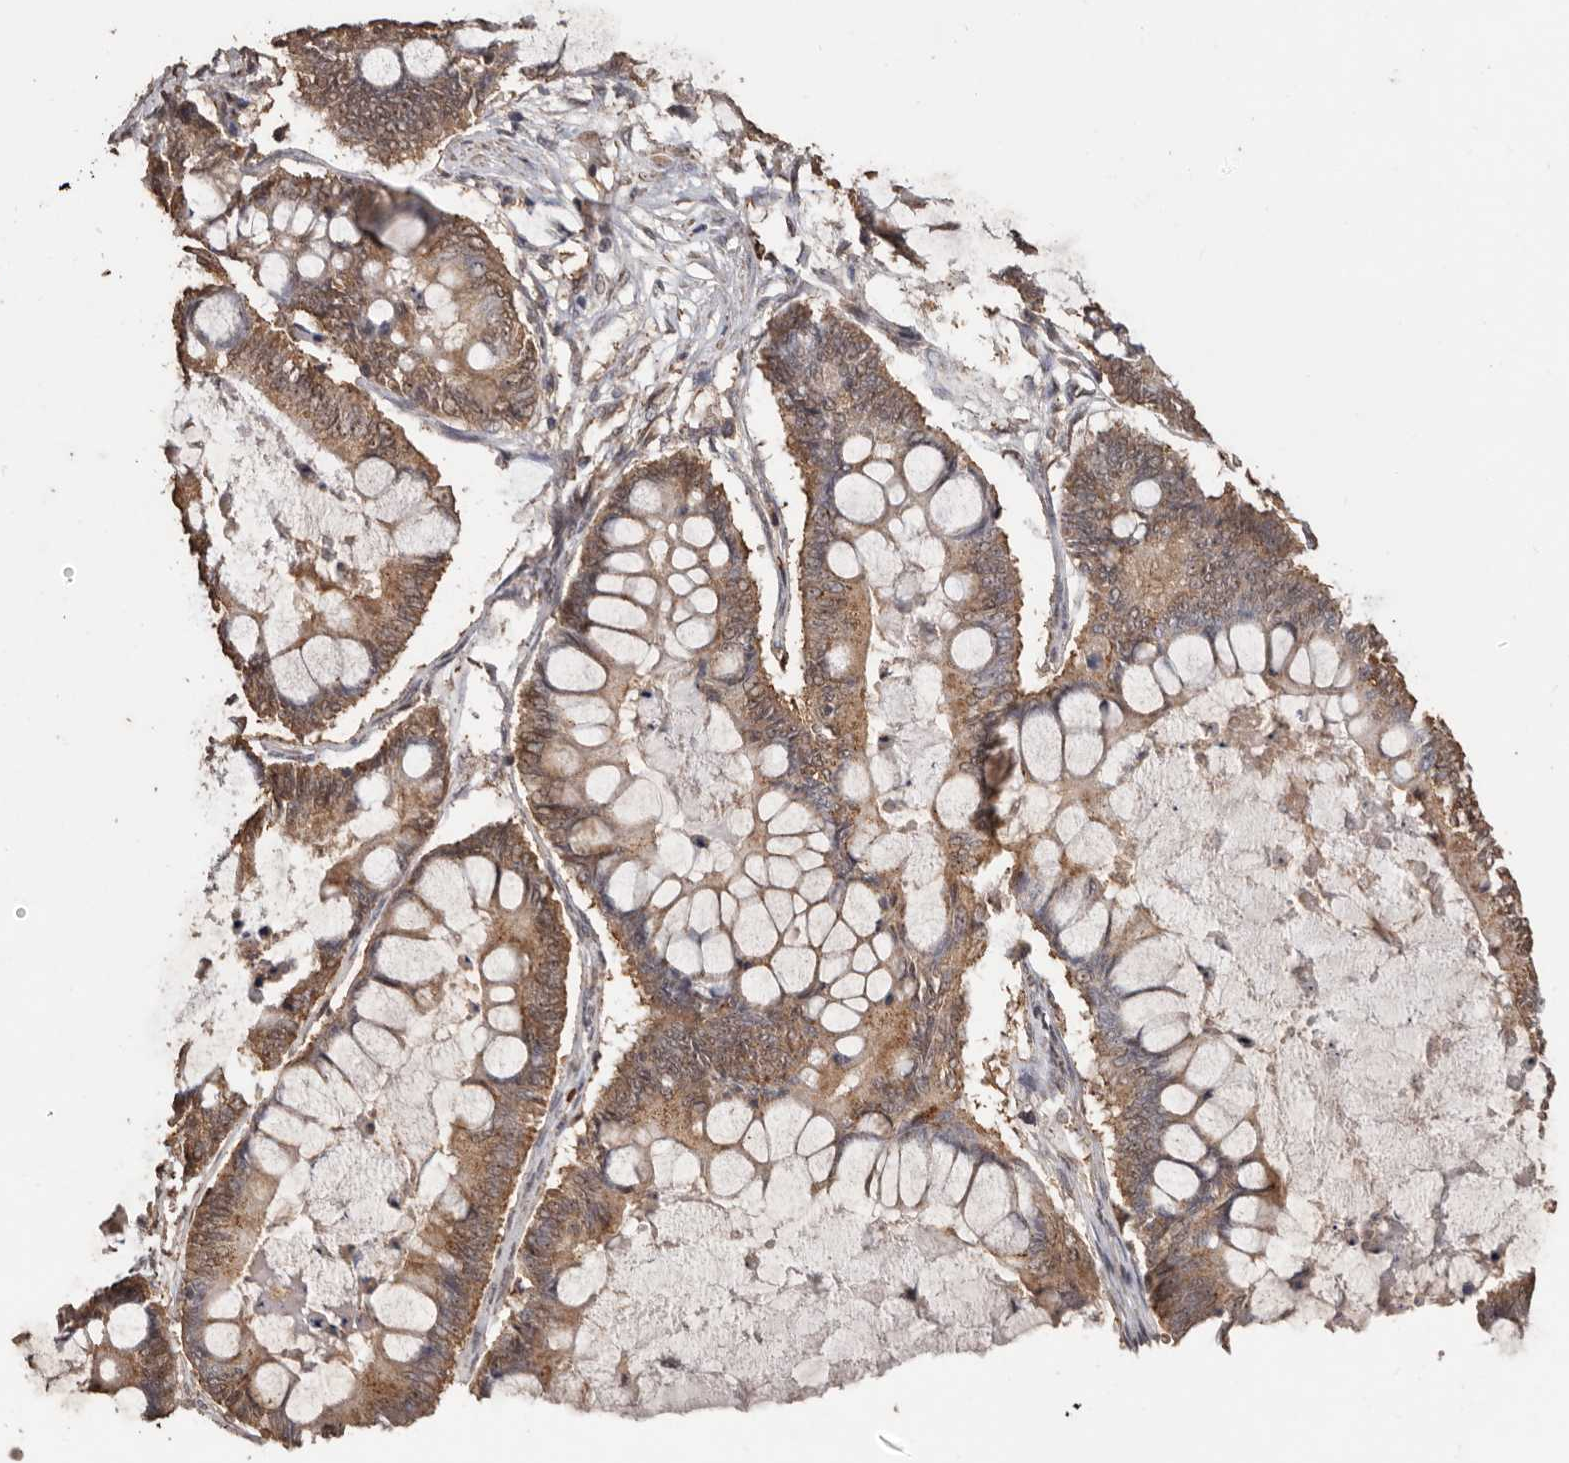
{"staining": {"intensity": "moderate", "quantity": ">75%", "location": "cytoplasmic/membranous,nuclear"}, "tissue": "ovarian cancer", "cell_type": "Tumor cells", "image_type": "cancer", "snomed": [{"axis": "morphology", "description": "Cystadenocarcinoma, mucinous, NOS"}, {"axis": "topography", "description": "Ovary"}], "caption": "Tumor cells exhibit medium levels of moderate cytoplasmic/membranous and nuclear positivity in about >75% of cells in human ovarian cancer (mucinous cystadenocarcinoma).", "gene": "GRAMD2A", "patient": {"sex": "female", "age": 61}}